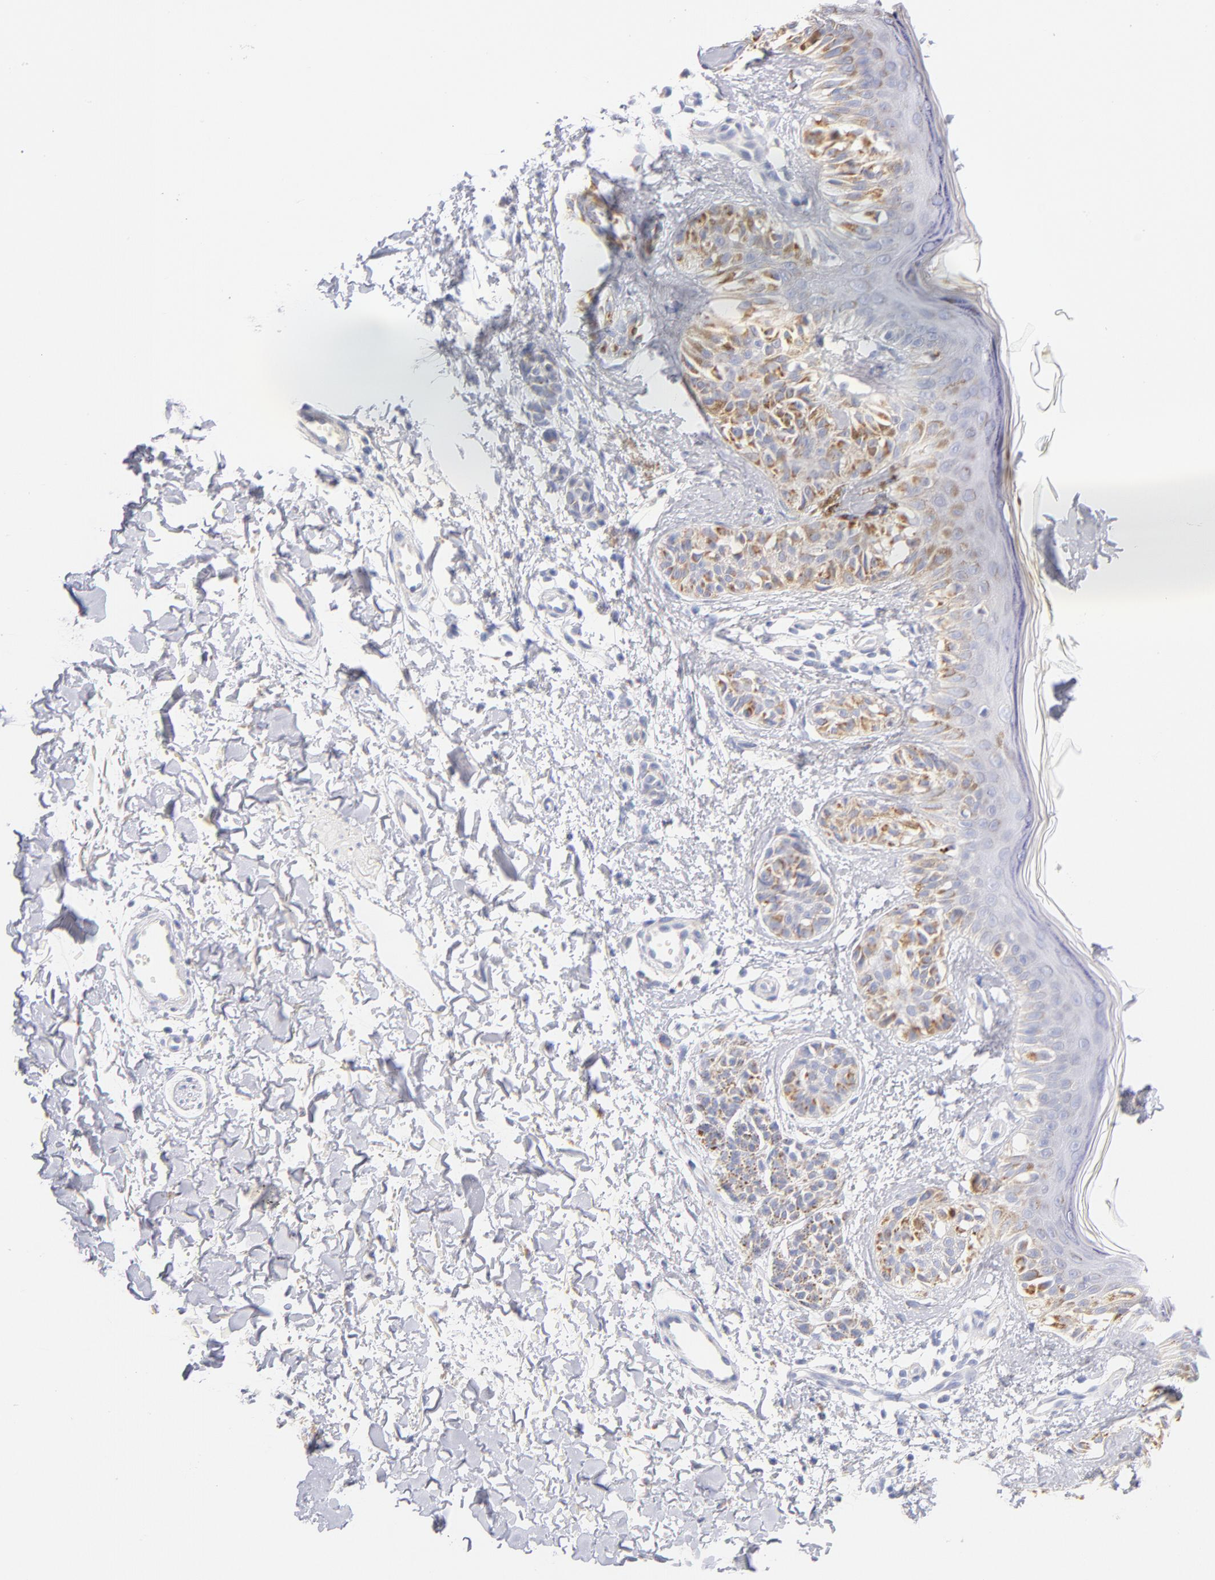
{"staining": {"intensity": "moderate", "quantity": ">75%", "location": "cytoplasmic/membranous"}, "tissue": "melanoma", "cell_type": "Tumor cells", "image_type": "cancer", "snomed": [{"axis": "morphology", "description": "Normal tissue, NOS"}, {"axis": "morphology", "description": "Malignant melanoma, NOS"}, {"axis": "topography", "description": "Skin"}], "caption": "This is a photomicrograph of immunohistochemistry (IHC) staining of malignant melanoma, which shows moderate positivity in the cytoplasmic/membranous of tumor cells.", "gene": "AIFM1", "patient": {"sex": "male", "age": 83}}